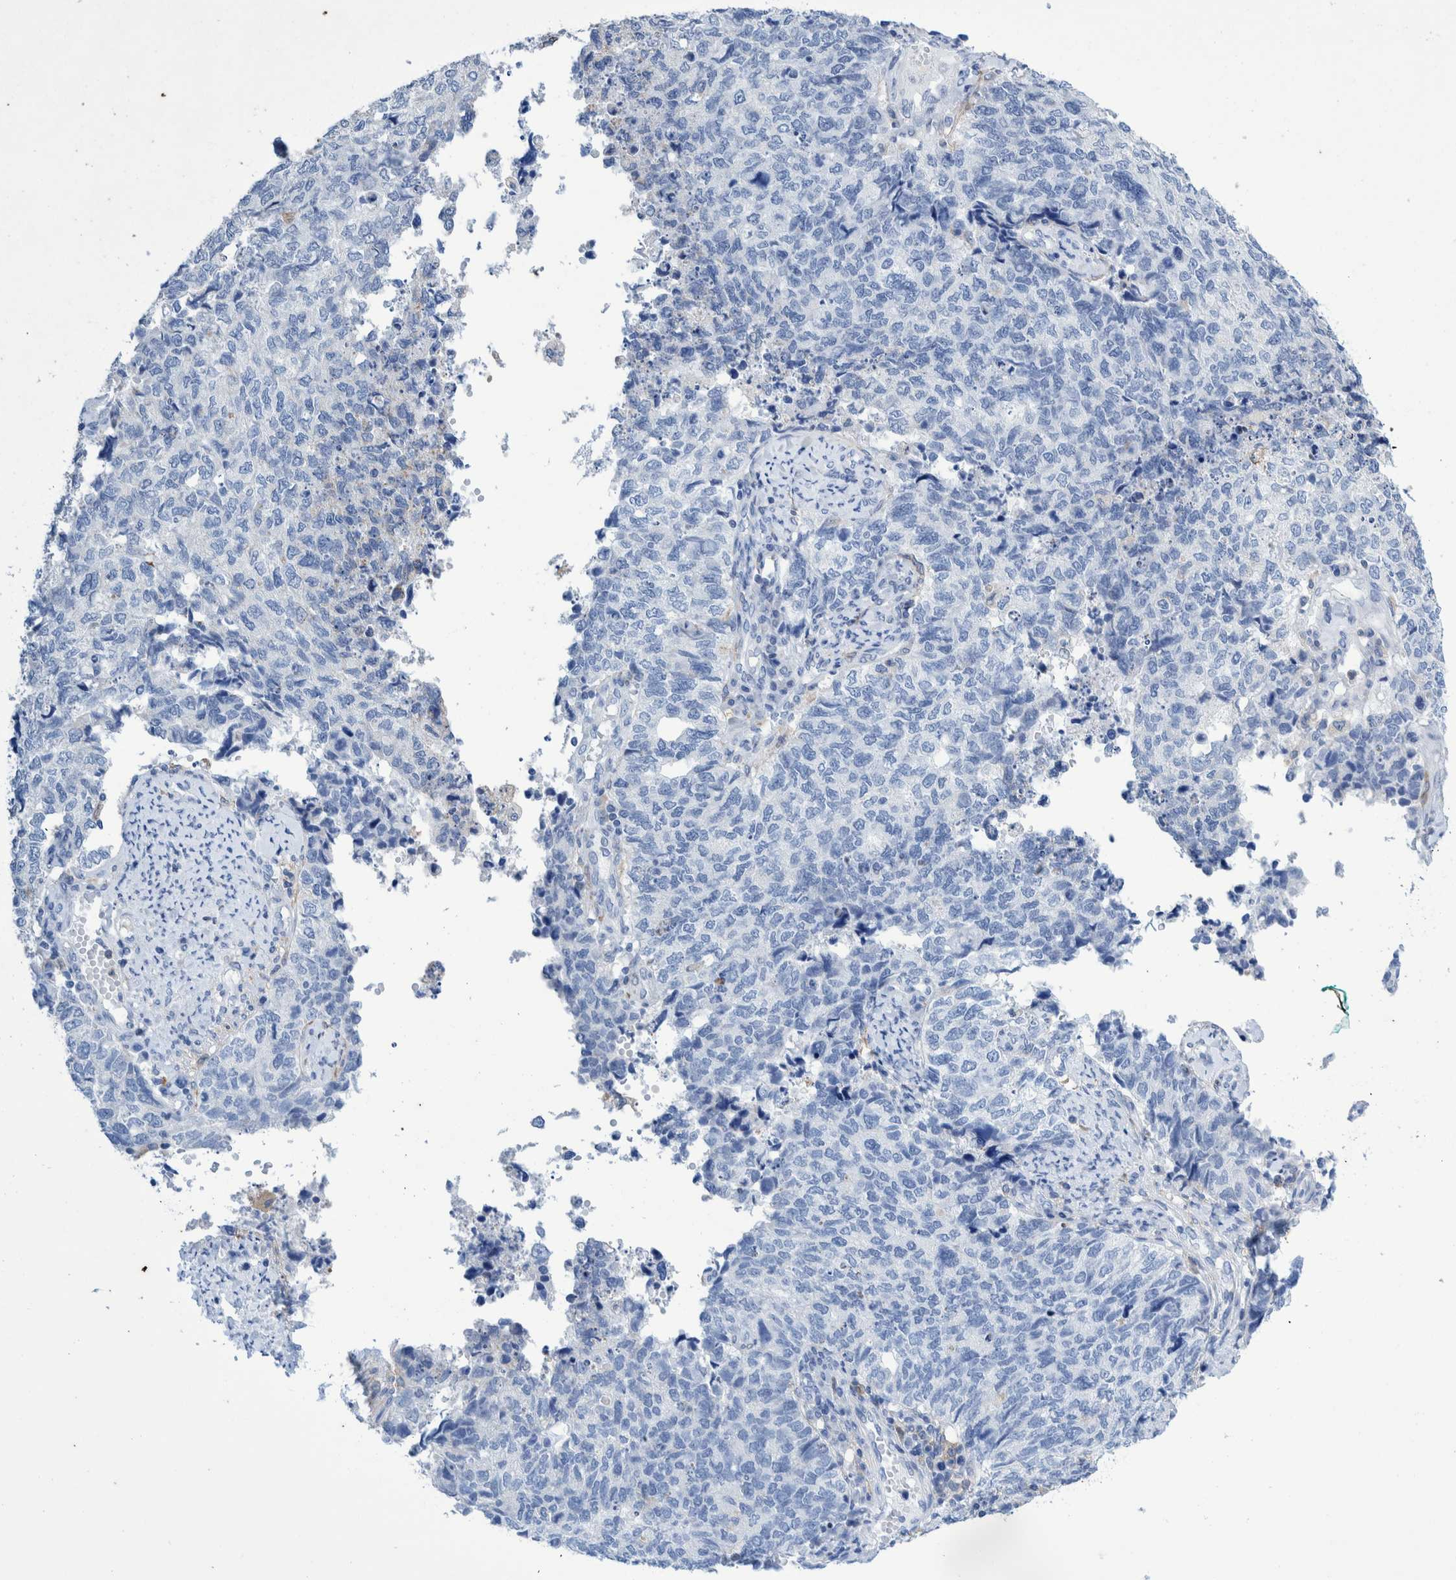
{"staining": {"intensity": "negative", "quantity": "none", "location": "none"}, "tissue": "cervical cancer", "cell_type": "Tumor cells", "image_type": "cancer", "snomed": [{"axis": "morphology", "description": "Squamous cell carcinoma, NOS"}, {"axis": "topography", "description": "Cervix"}], "caption": "An image of human cervical cancer (squamous cell carcinoma) is negative for staining in tumor cells.", "gene": "KRT14", "patient": {"sex": "female", "age": 63}}